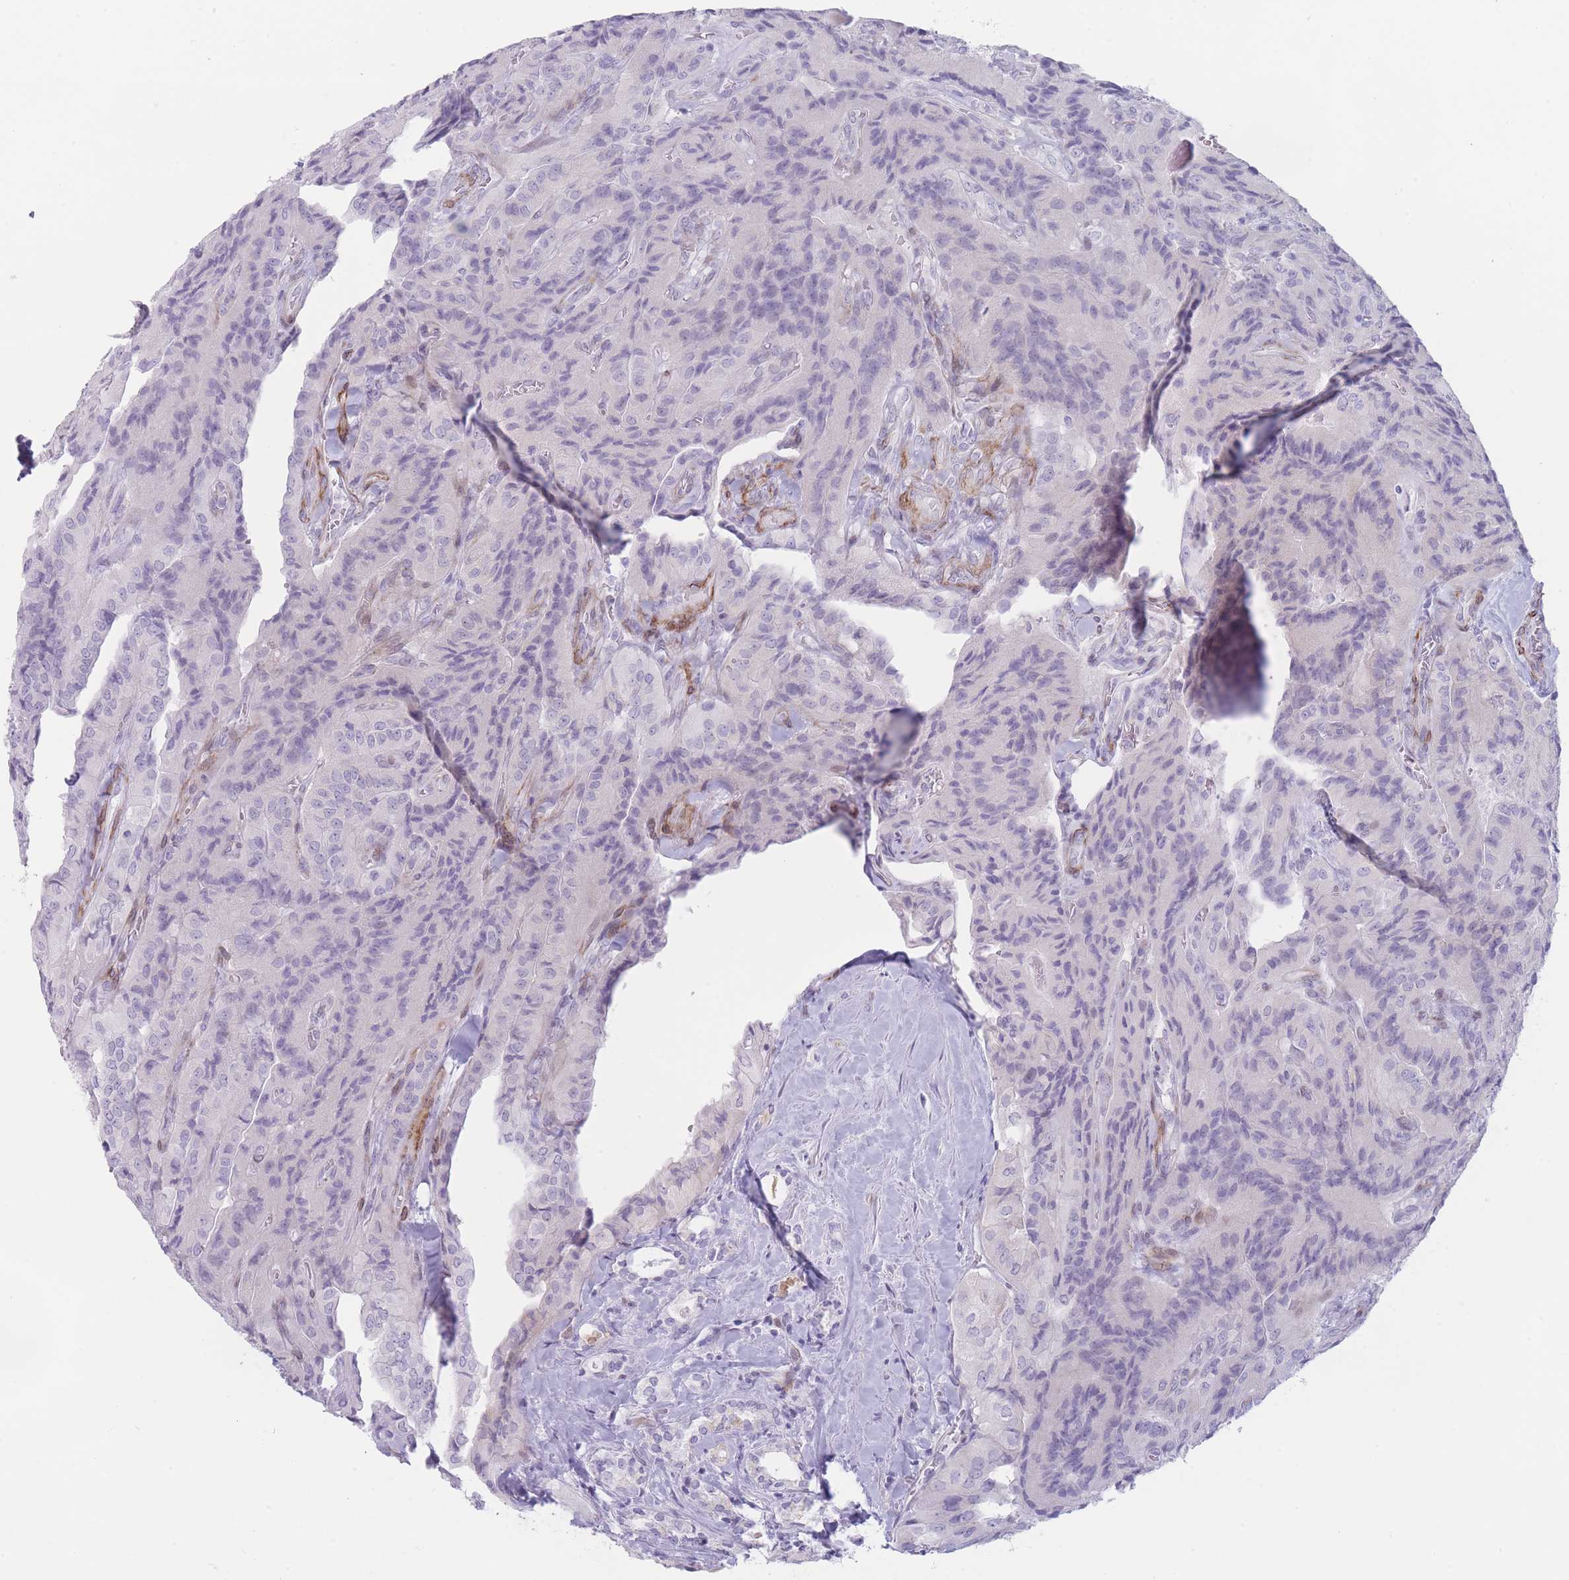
{"staining": {"intensity": "negative", "quantity": "none", "location": "none"}, "tissue": "thyroid cancer", "cell_type": "Tumor cells", "image_type": "cancer", "snomed": [{"axis": "morphology", "description": "Normal tissue, NOS"}, {"axis": "morphology", "description": "Papillary adenocarcinoma, NOS"}, {"axis": "topography", "description": "Thyroid gland"}], "caption": "Thyroid cancer (papillary adenocarcinoma) was stained to show a protein in brown. There is no significant staining in tumor cells.", "gene": "IFNA6", "patient": {"sex": "female", "age": 59}}